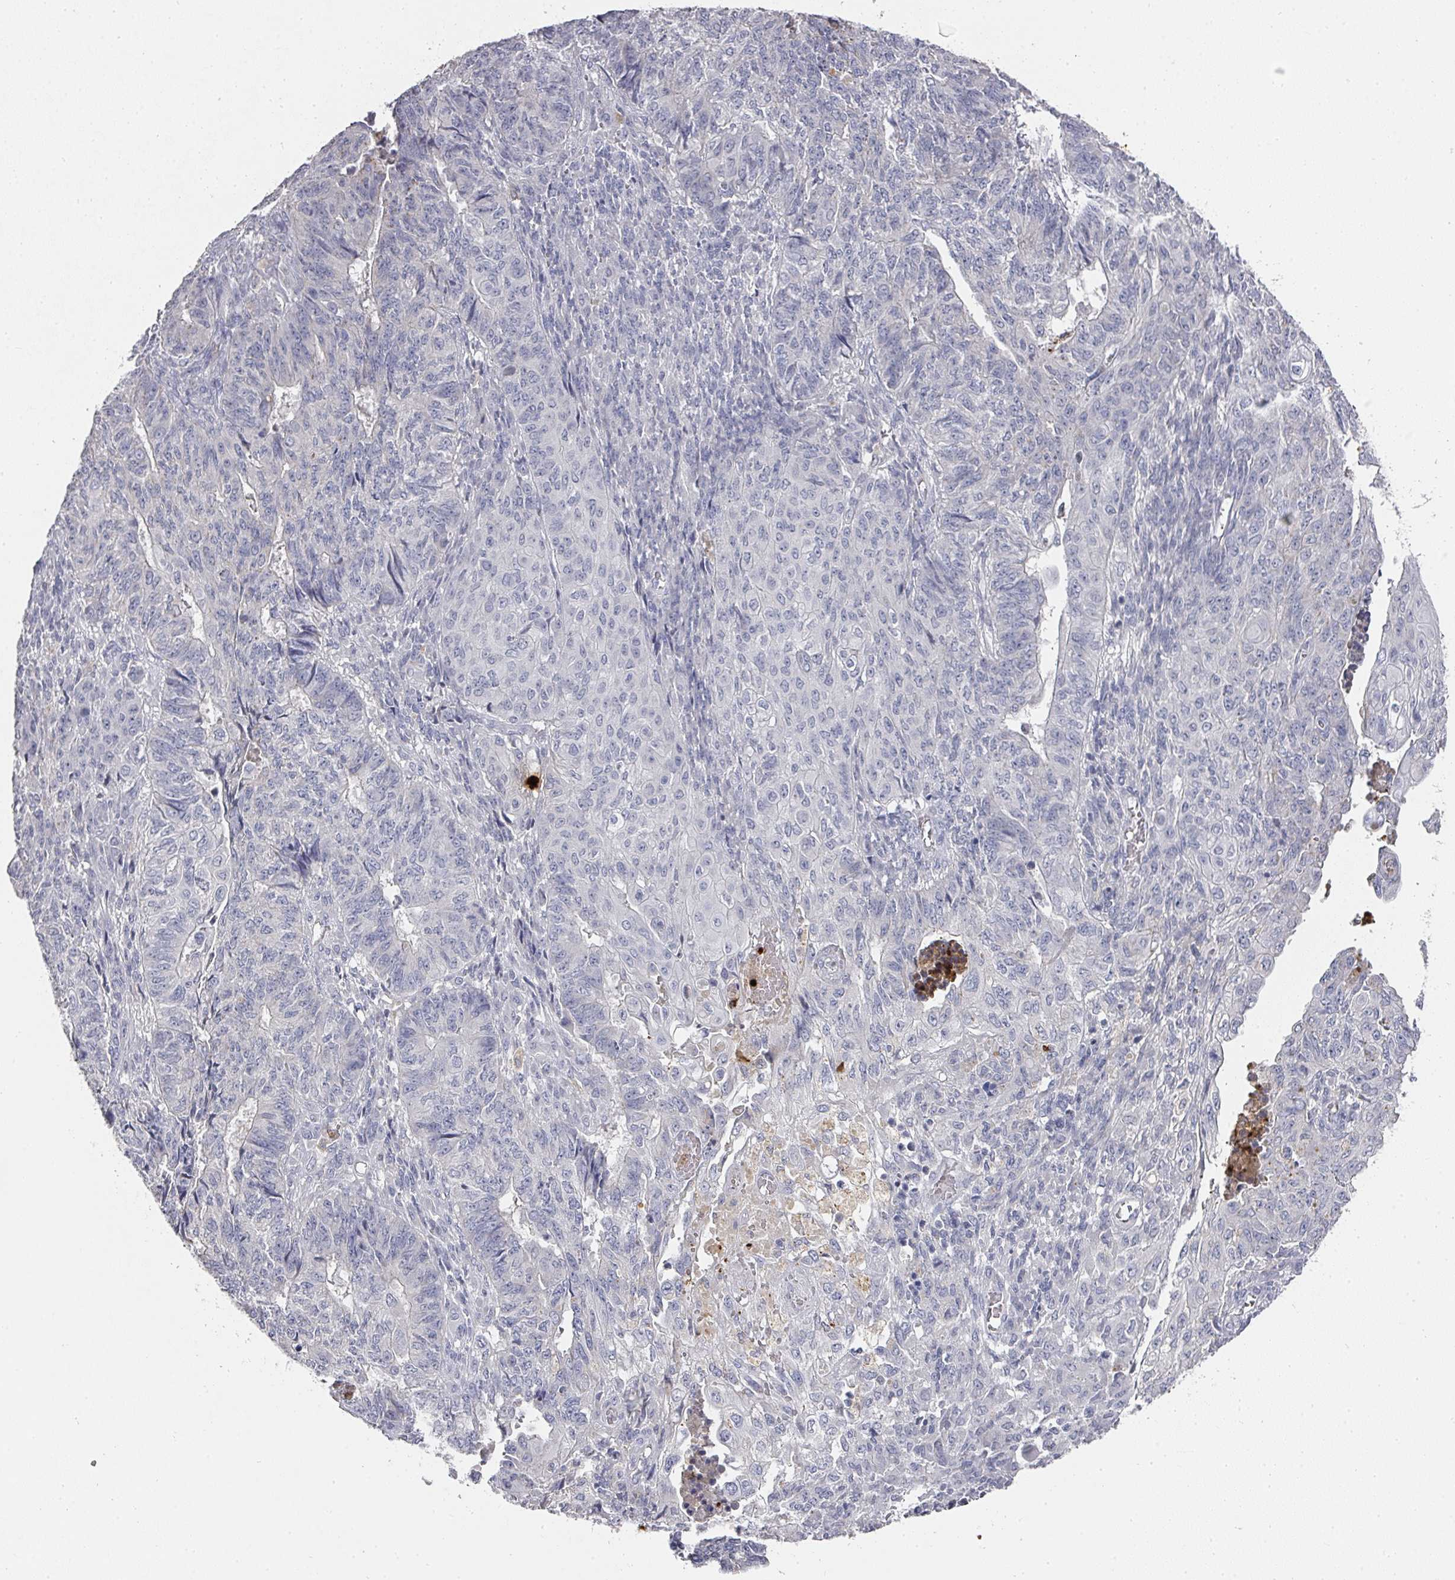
{"staining": {"intensity": "negative", "quantity": "none", "location": "none"}, "tissue": "endometrial cancer", "cell_type": "Tumor cells", "image_type": "cancer", "snomed": [{"axis": "morphology", "description": "Adenocarcinoma, NOS"}, {"axis": "topography", "description": "Endometrium"}], "caption": "Immunohistochemical staining of human endometrial cancer (adenocarcinoma) exhibits no significant staining in tumor cells.", "gene": "CAMP", "patient": {"sex": "female", "age": 32}}